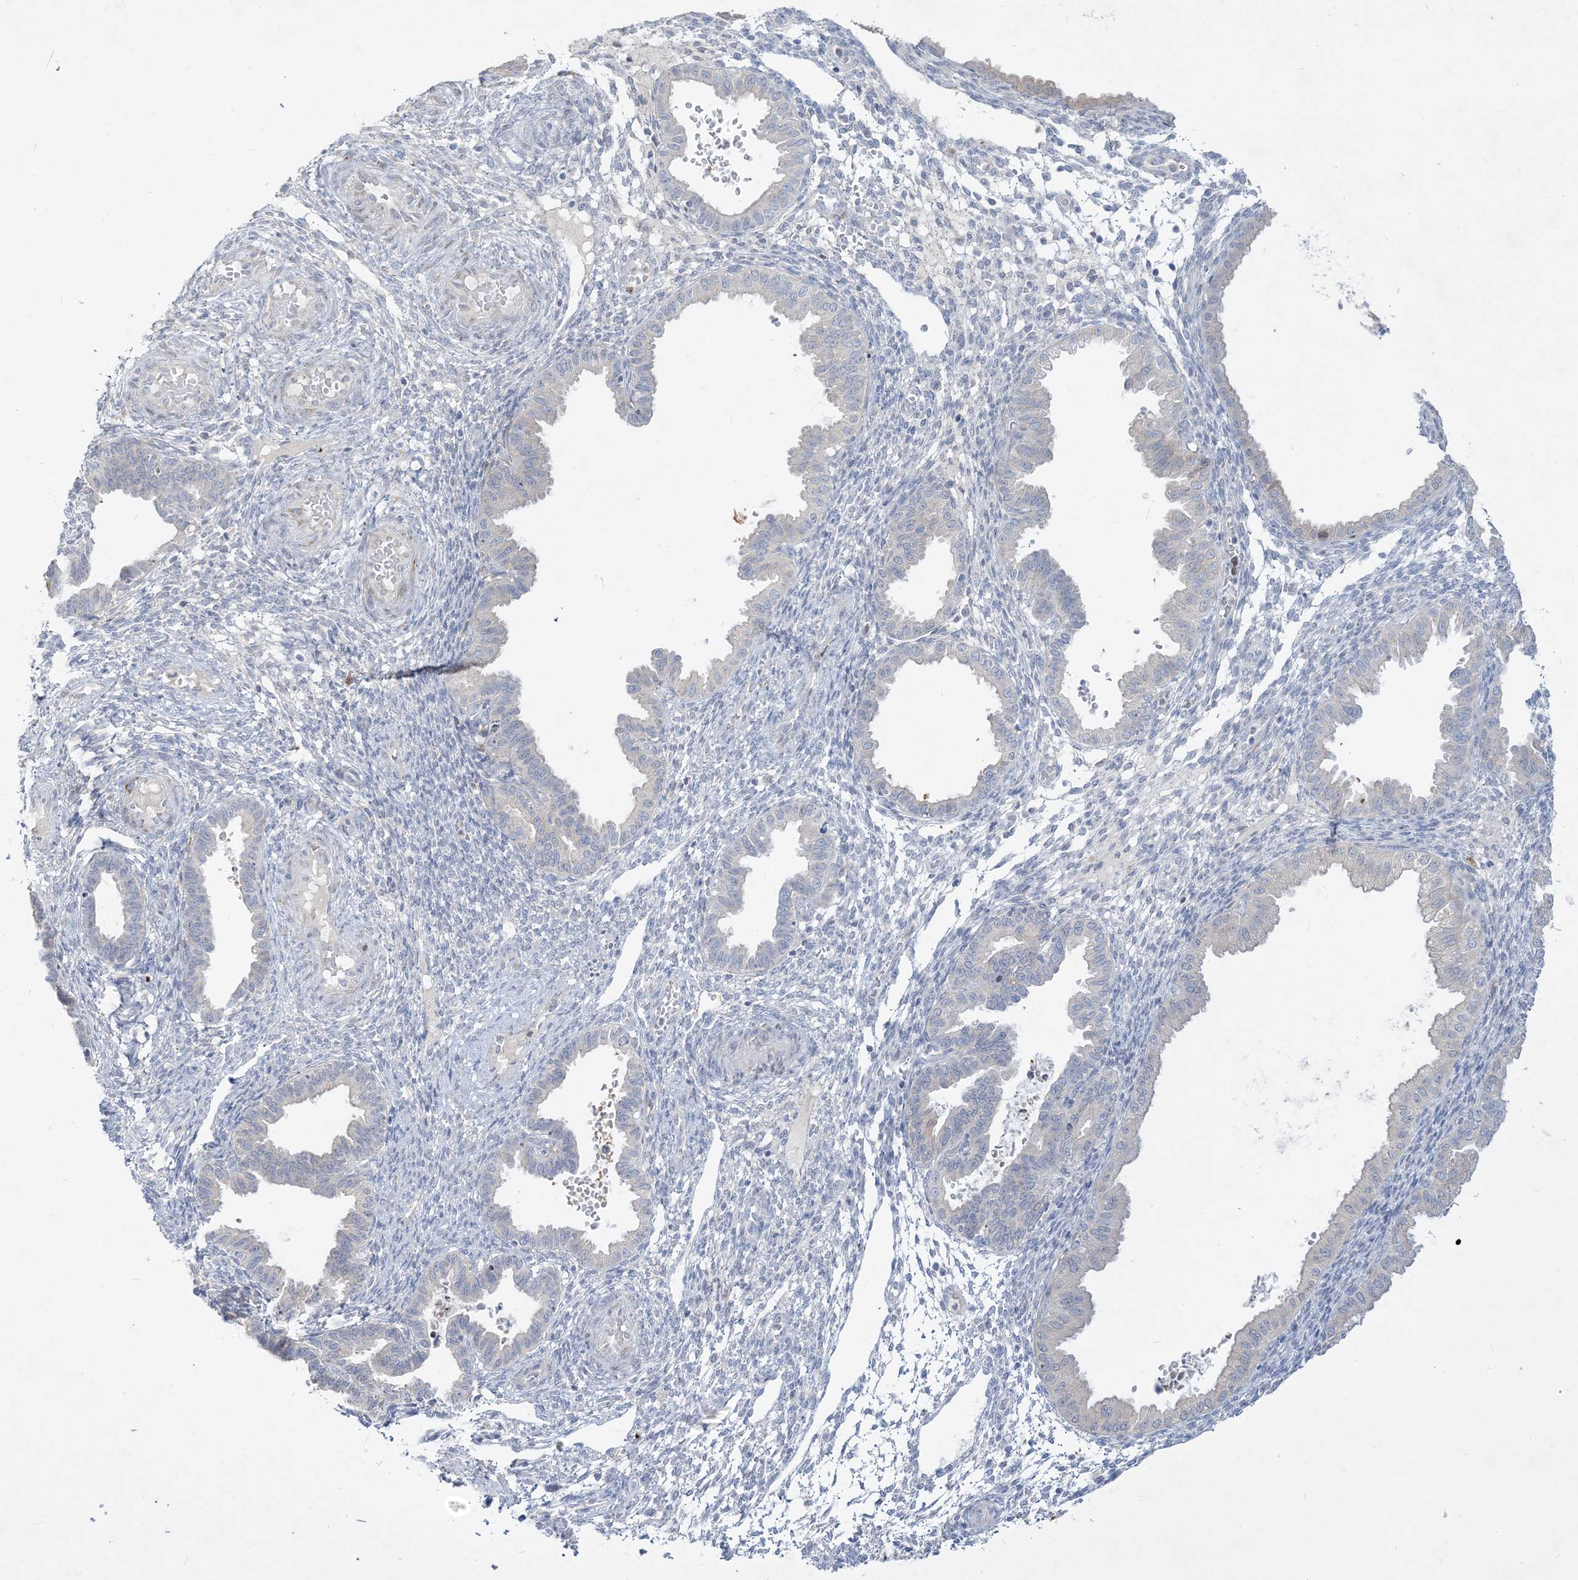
{"staining": {"intensity": "negative", "quantity": "none", "location": "none"}, "tissue": "endometrium", "cell_type": "Cells in endometrial stroma", "image_type": "normal", "snomed": [{"axis": "morphology", "description": "Normal tissue, NOS"}, {"axis": "topography", "description": "Endometrium"}], "caption": "This is a image of immunohistochemistry (IHC) staining of unremarkable endometrium, which shows no positivity in cells in endometrial stroma.", "gene": "LOXL3", "patient": {"sex": "female", "age": 33}}